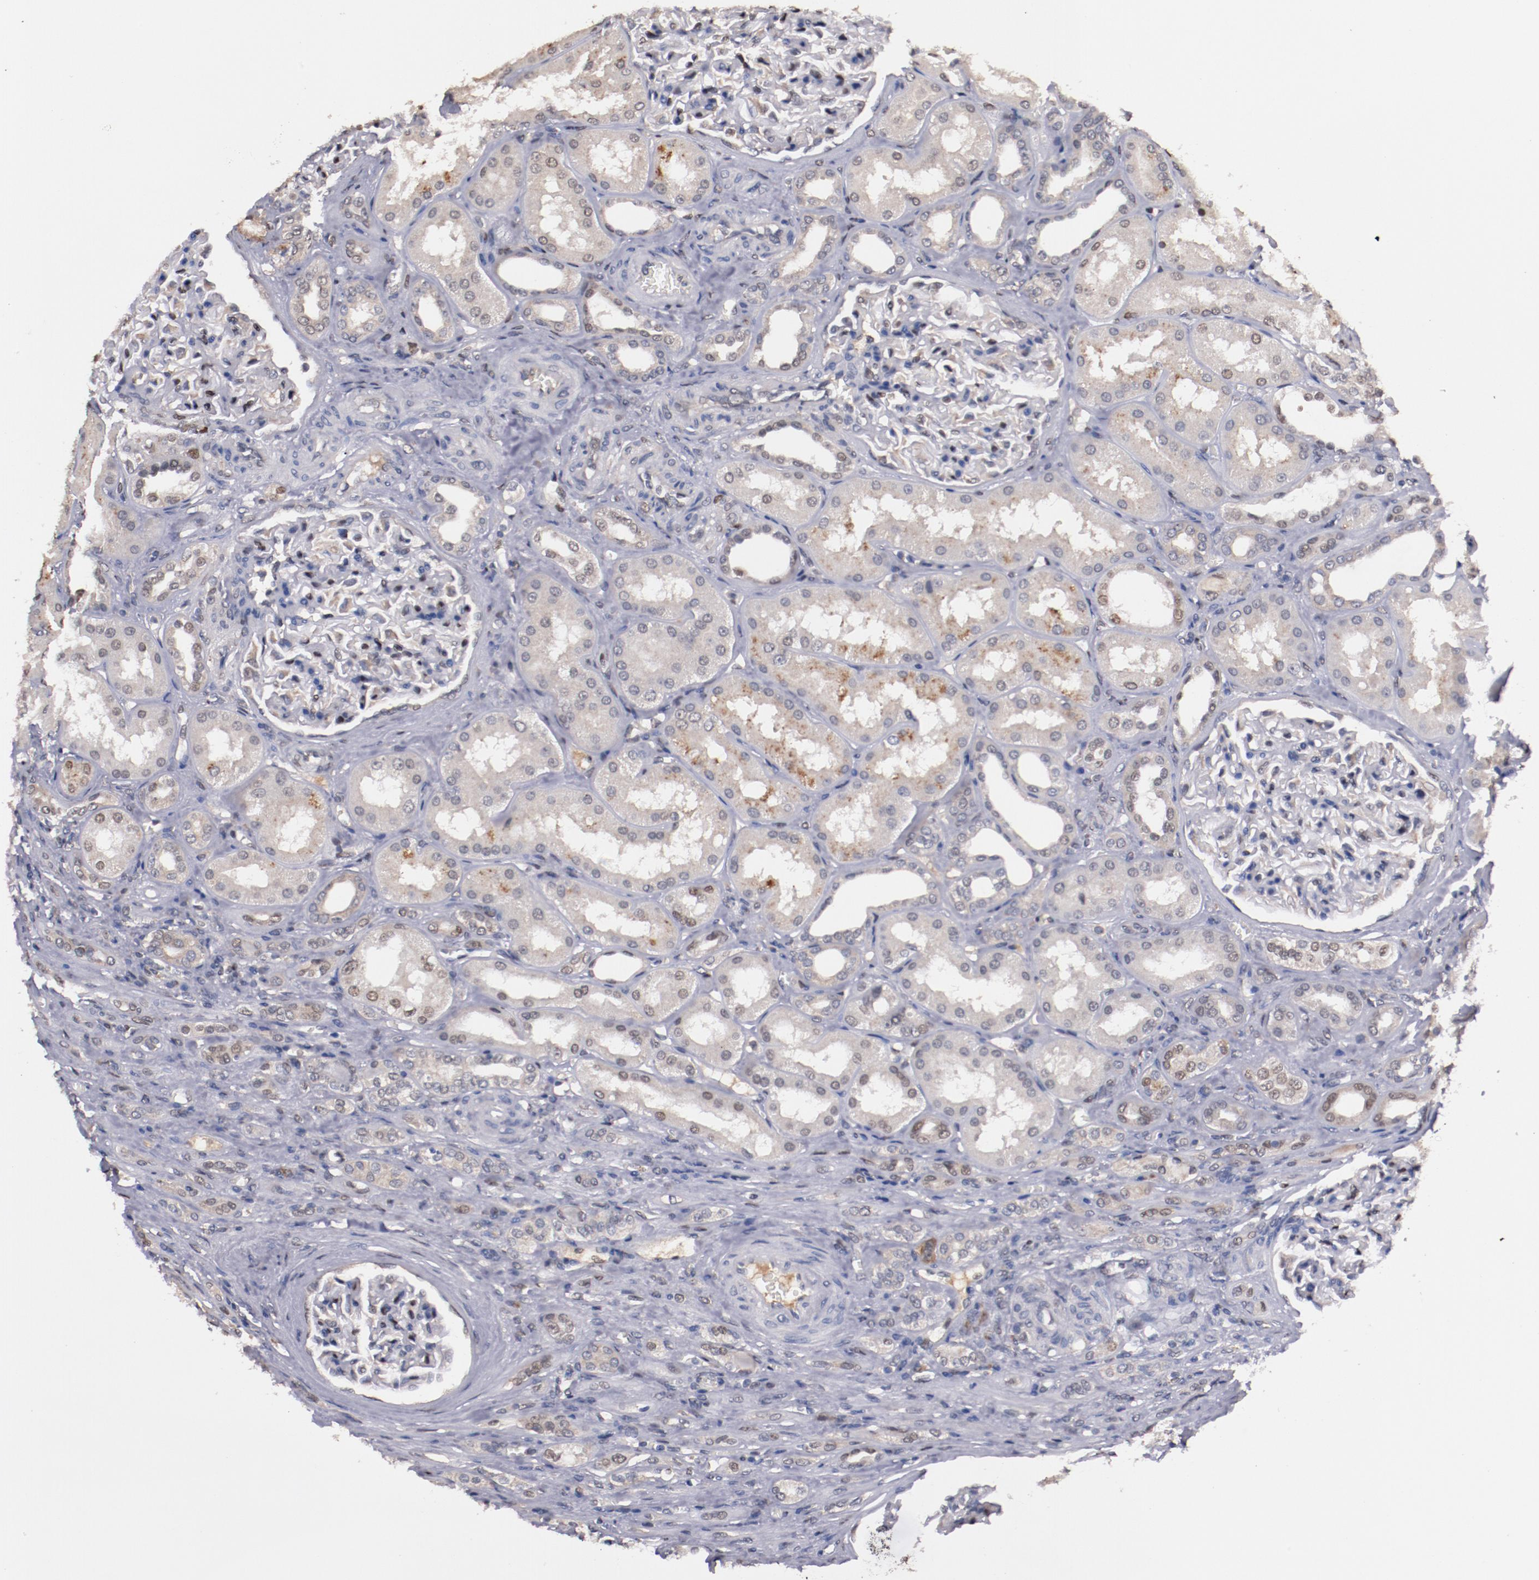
{"staining": {"intensity": "weak", "quantity": ">75%", "location": "cytoplasmic/membranous"}, "tissue": "renal cancer", "cell_type": "Tumor cells", "image_type": "cancer", "snomed": [{"axis": "morphology", "description": "Adenocarcinoma, NOS"}, {"axis": "topography", "description": "Kidney"}], "caption": "Protein staining exhibits weak cytoplasmic/membranous expression in about >75% of tumor cells in renal adenocarcinoma.", "gene": "FAM81A", "patient": {"sex": "male", "age": 46}}